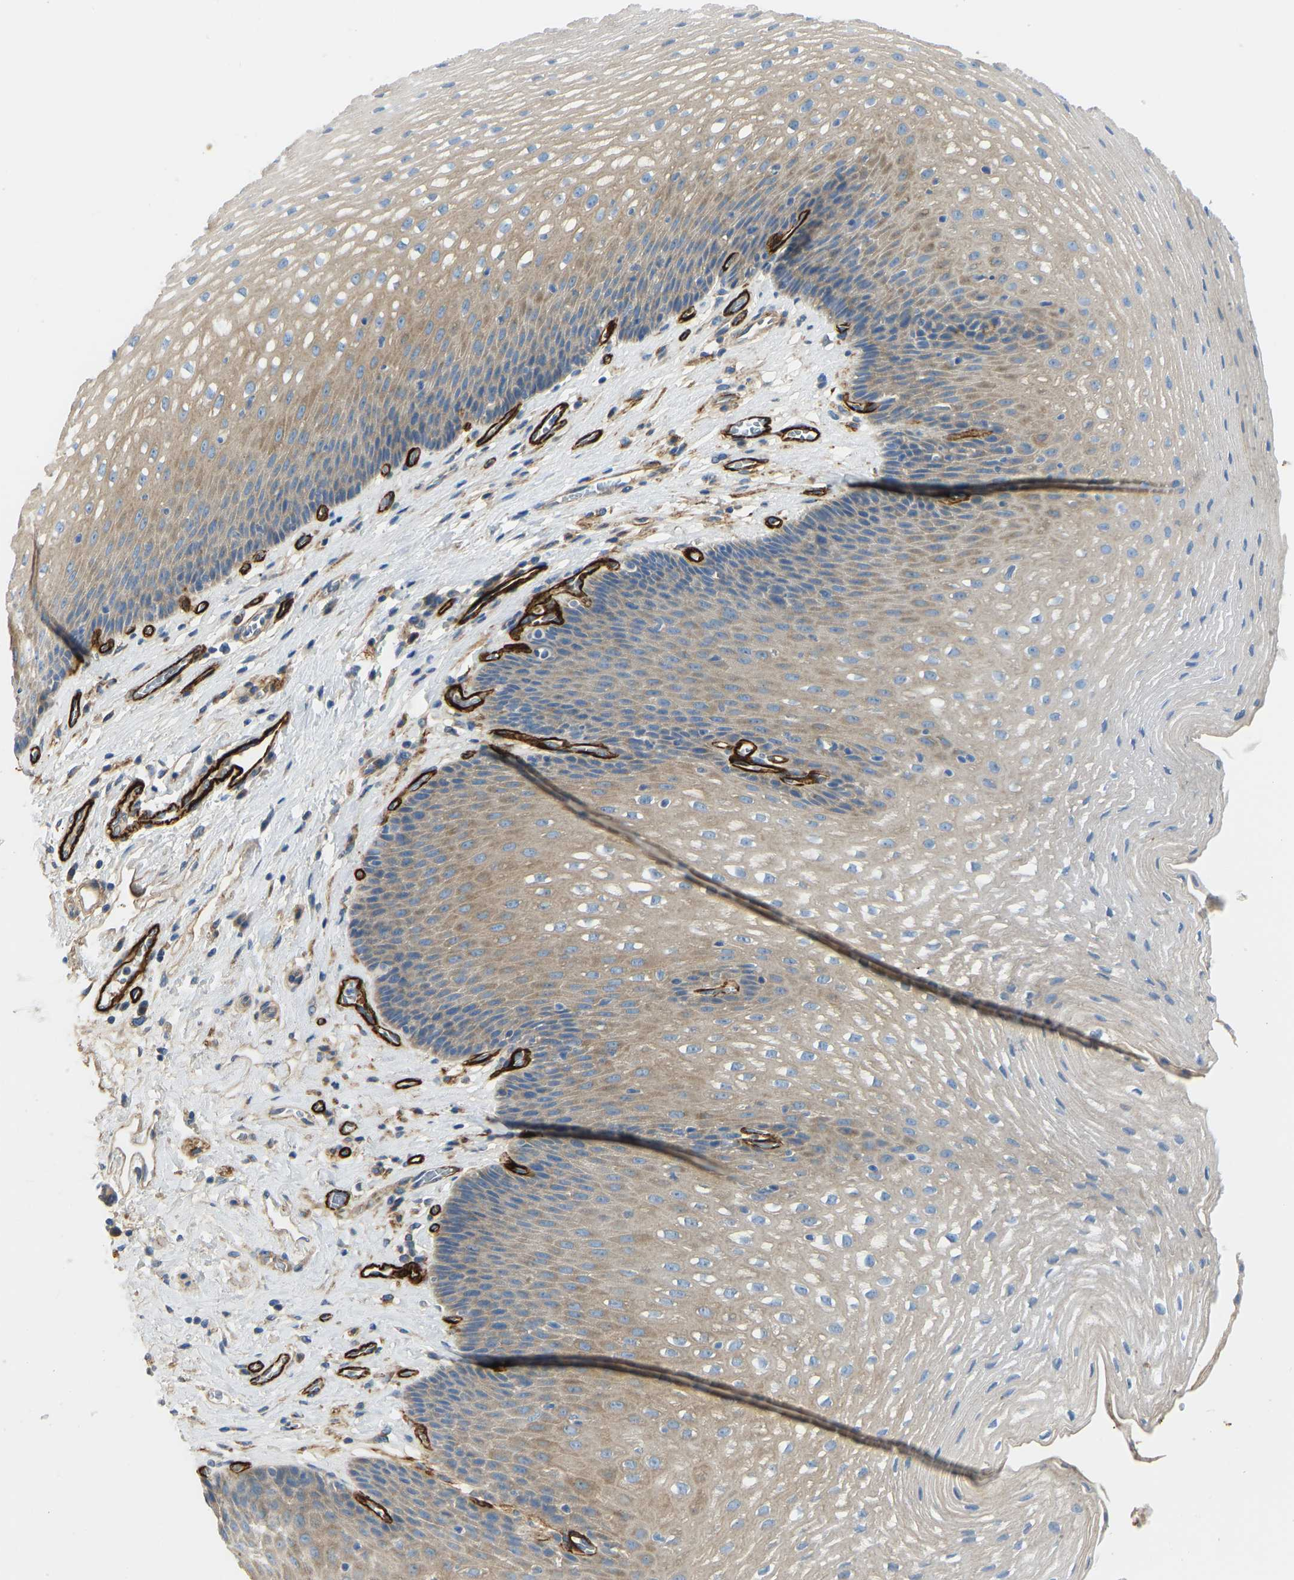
{"staining": {"intensity": "moderate", "quantity": "25%-75%", "location": "cytoplasmic/membranous"}, "tissue": "esophagus", "cell_type": "Squamous epithelial cells", "image_type": "normal", "snomed": [{"axis": "morphology", "description": "Normal tissue, NOS"}, {"axis": "topography", "description": "Esophagus"}], "caption": "A medium amount of moderate cytoplasmic/membranous staining is seen in about 25%-75% of squamous epithelial cells in benign esophagus. The staining was performed using DAB to visualize the protein expression in brown, while the nuclei were stained in blue with hematoxylin (Magnification: 20x).", "gene": "COL15A1", "patient": {"sex": "male", "age": 48}}